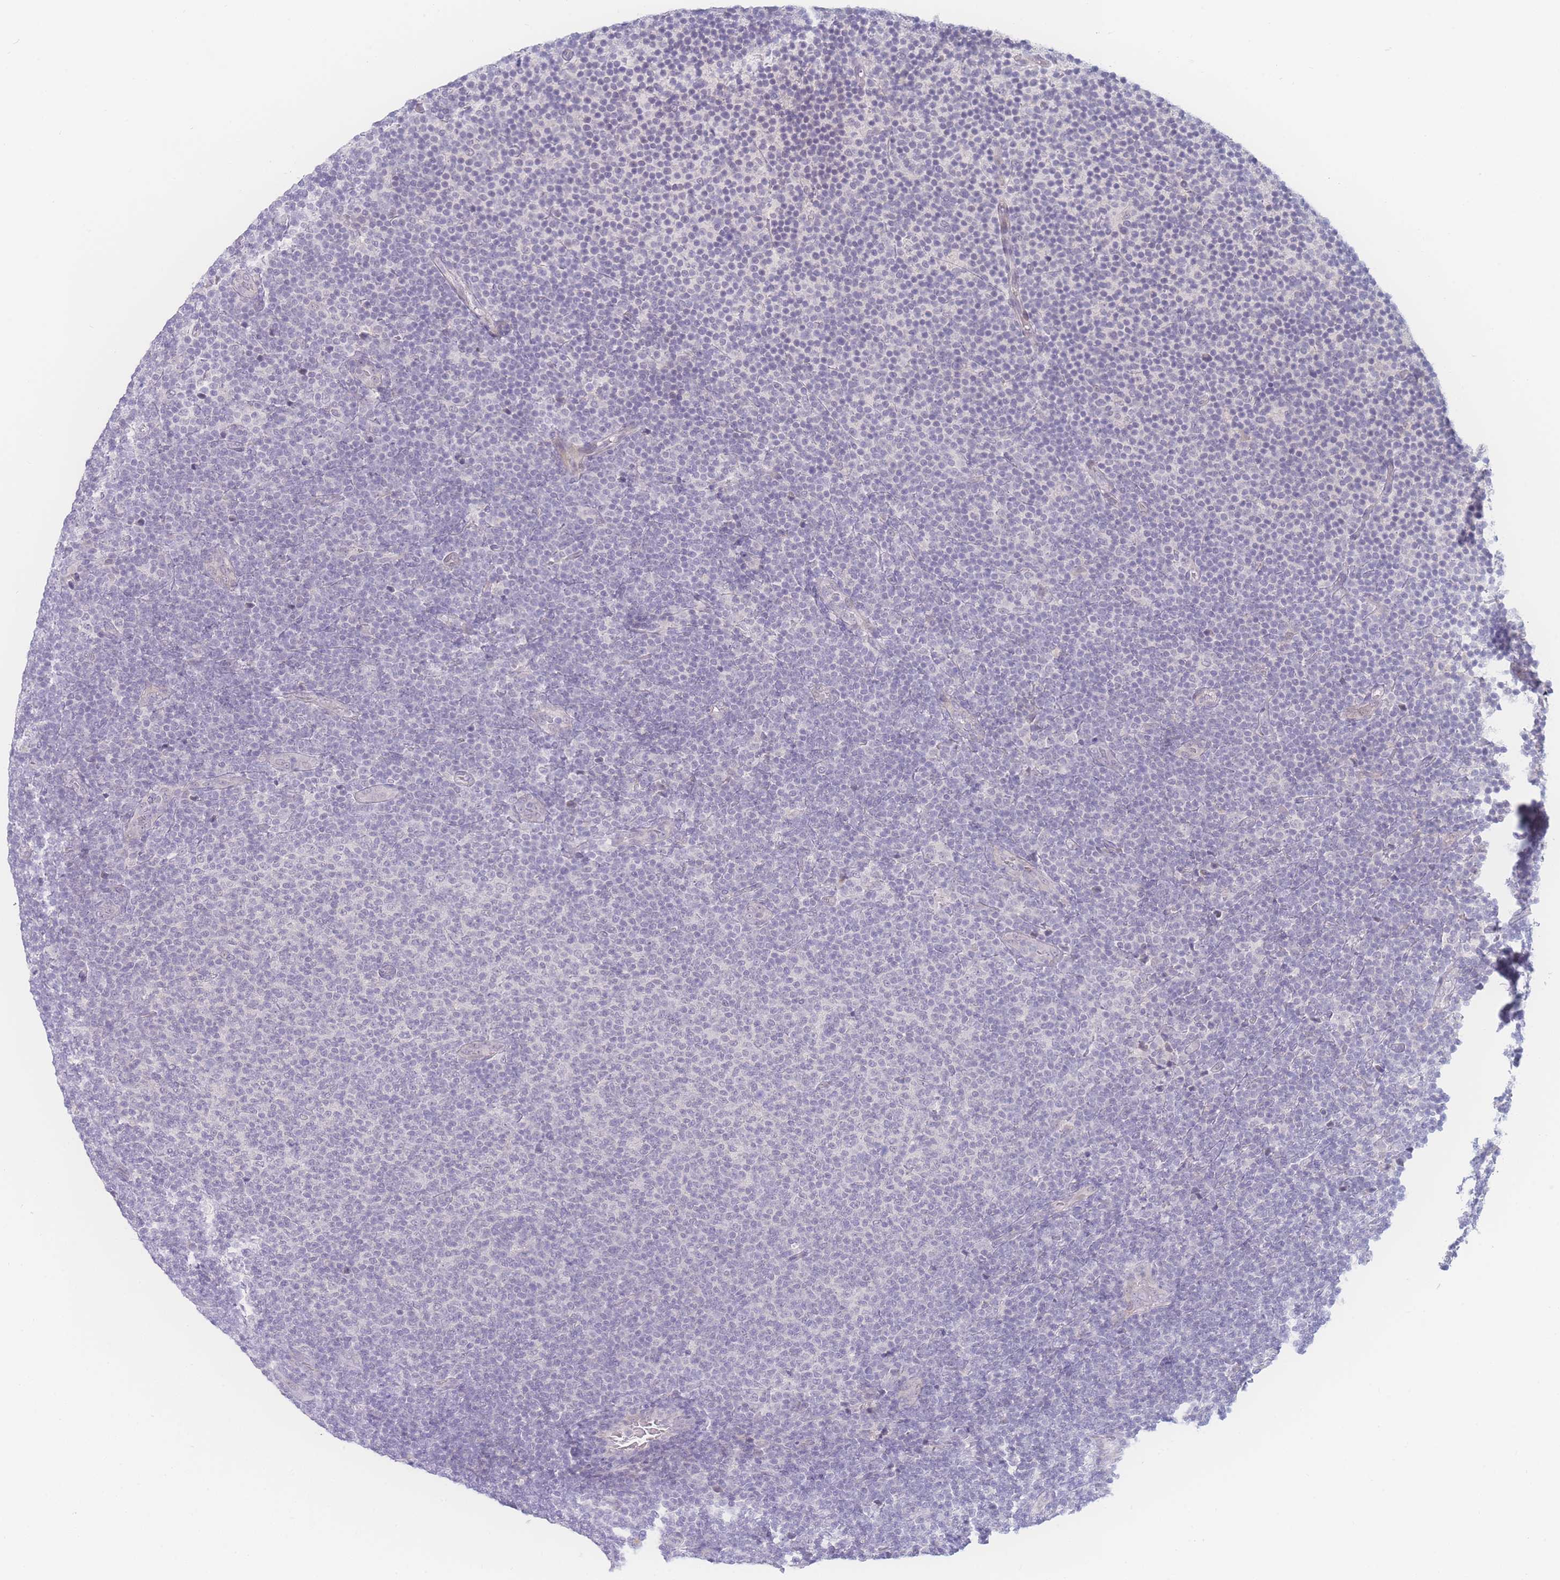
{"staining": {"intensity": "negative", "quantity": "none", "location": "none"}, "tissue": "lymphoma", "cell_type": "Tumor cells", "image_type": "cancer", "snomed": [{"axis": "morphology", "description": "Malignant lymphoma, non-Hodgkin's type, Low grade"}, {"axis": "topography", "description": "Lymph node"}], "caption": "A photomicrograph of human malignant lymphoma, non-Hodgkin's type (low-grade) is negative for staining in tumor cells.", "gene": "PRSS22", "patient": {"sex": "male", "age": 66}}